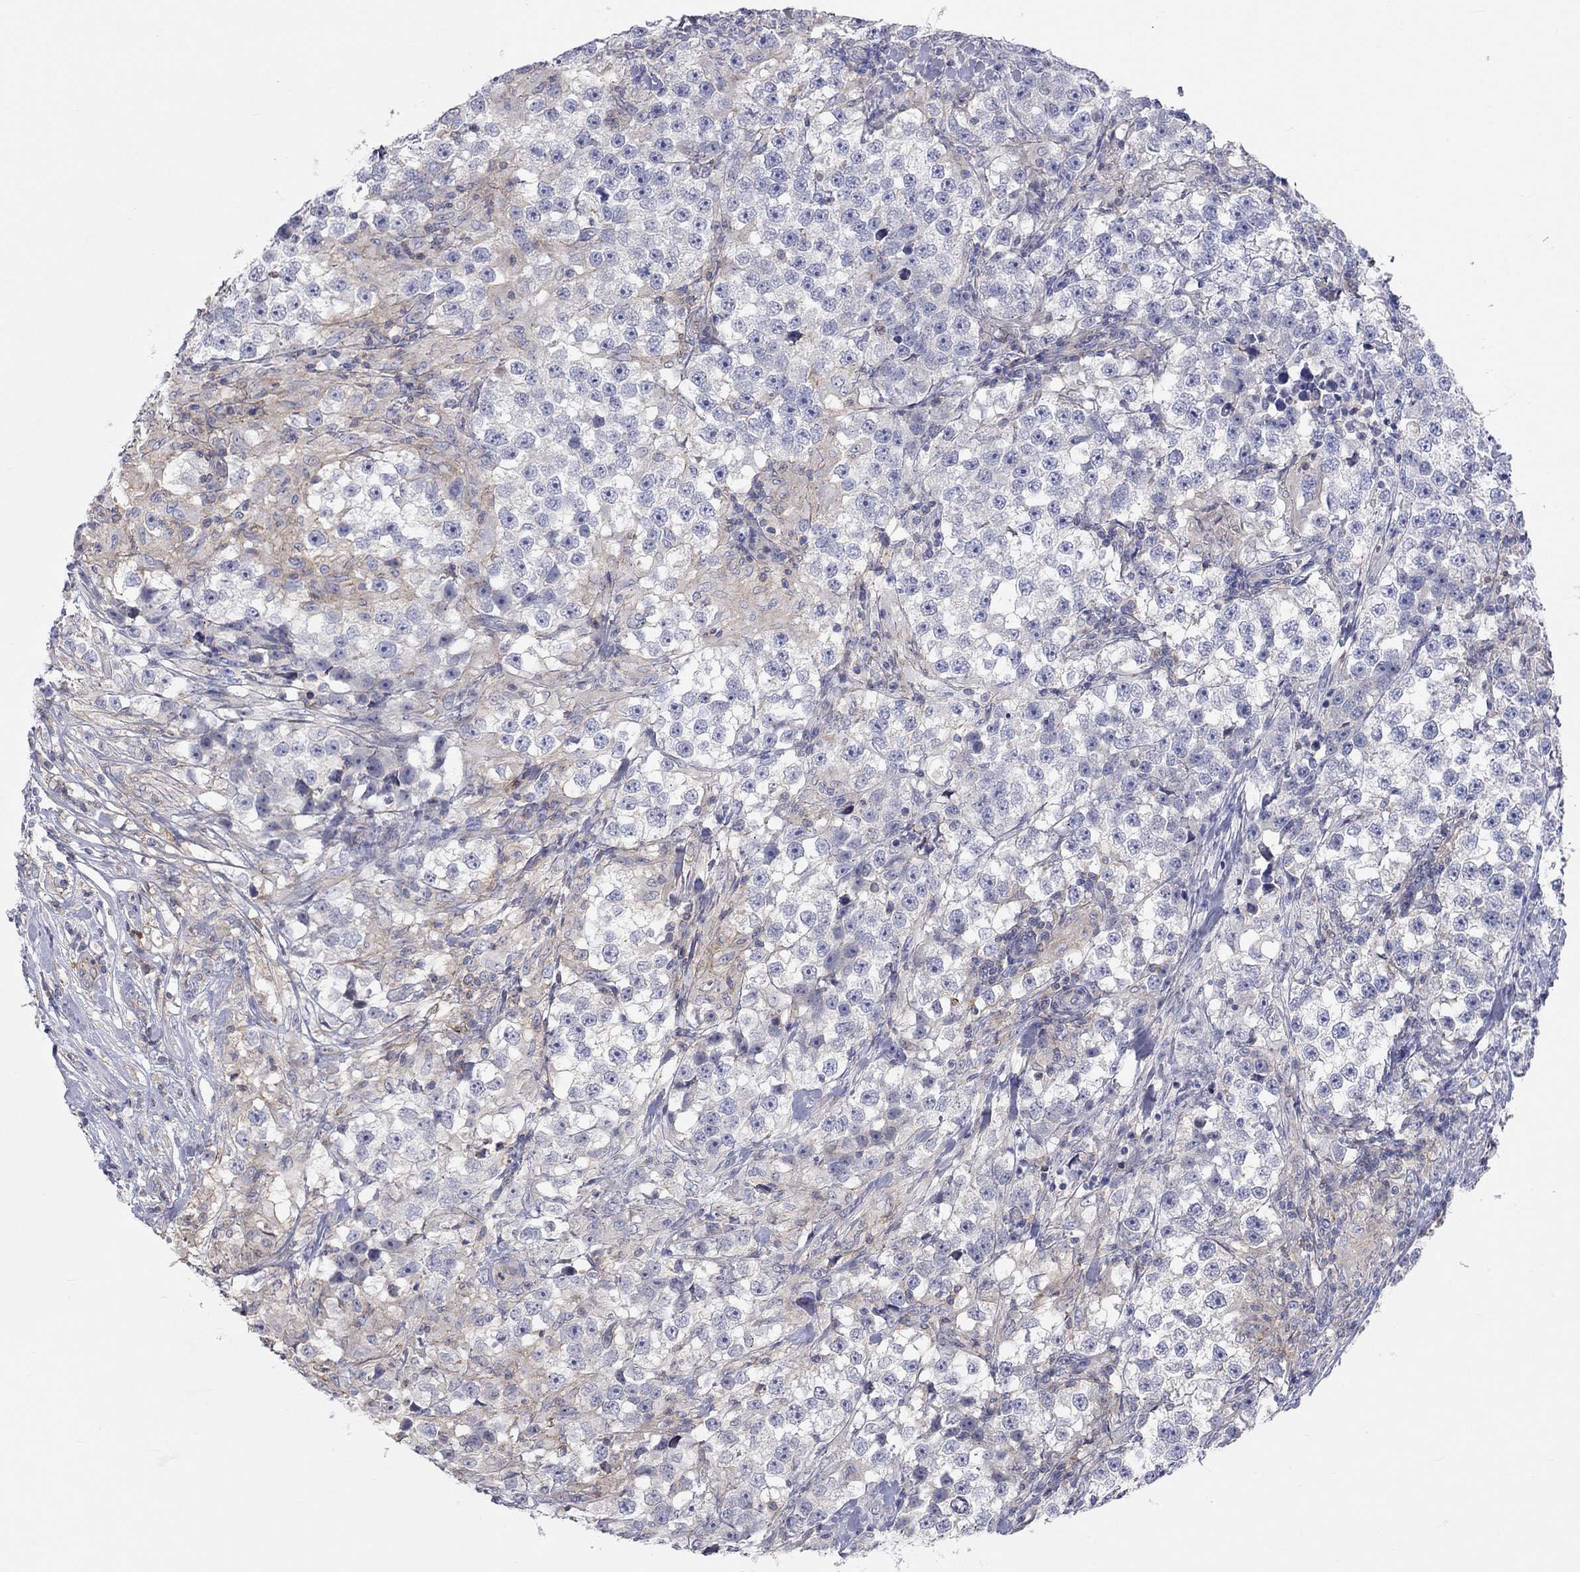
{"staining": {"intensity": "weak", "quantity": "25%-75%", "location": "cytoplasmic/membranous"}, "tissue": "testis cancer", "cell_type": "Tumor cells", "image_type": "cancer", "snomed": [{"axis": "morphology", "description": "Seminoma, NOS"}, {"axis": "topography", "description": "Testis"}], "caption": "Tumor cells exhibit weak cytoplasmic/membranous expression in approximately 25%-75% of cells in testis cancer (seminoma).", "gene": "PCDHGA10", "patient": {"sex": "male", "age": 46}}